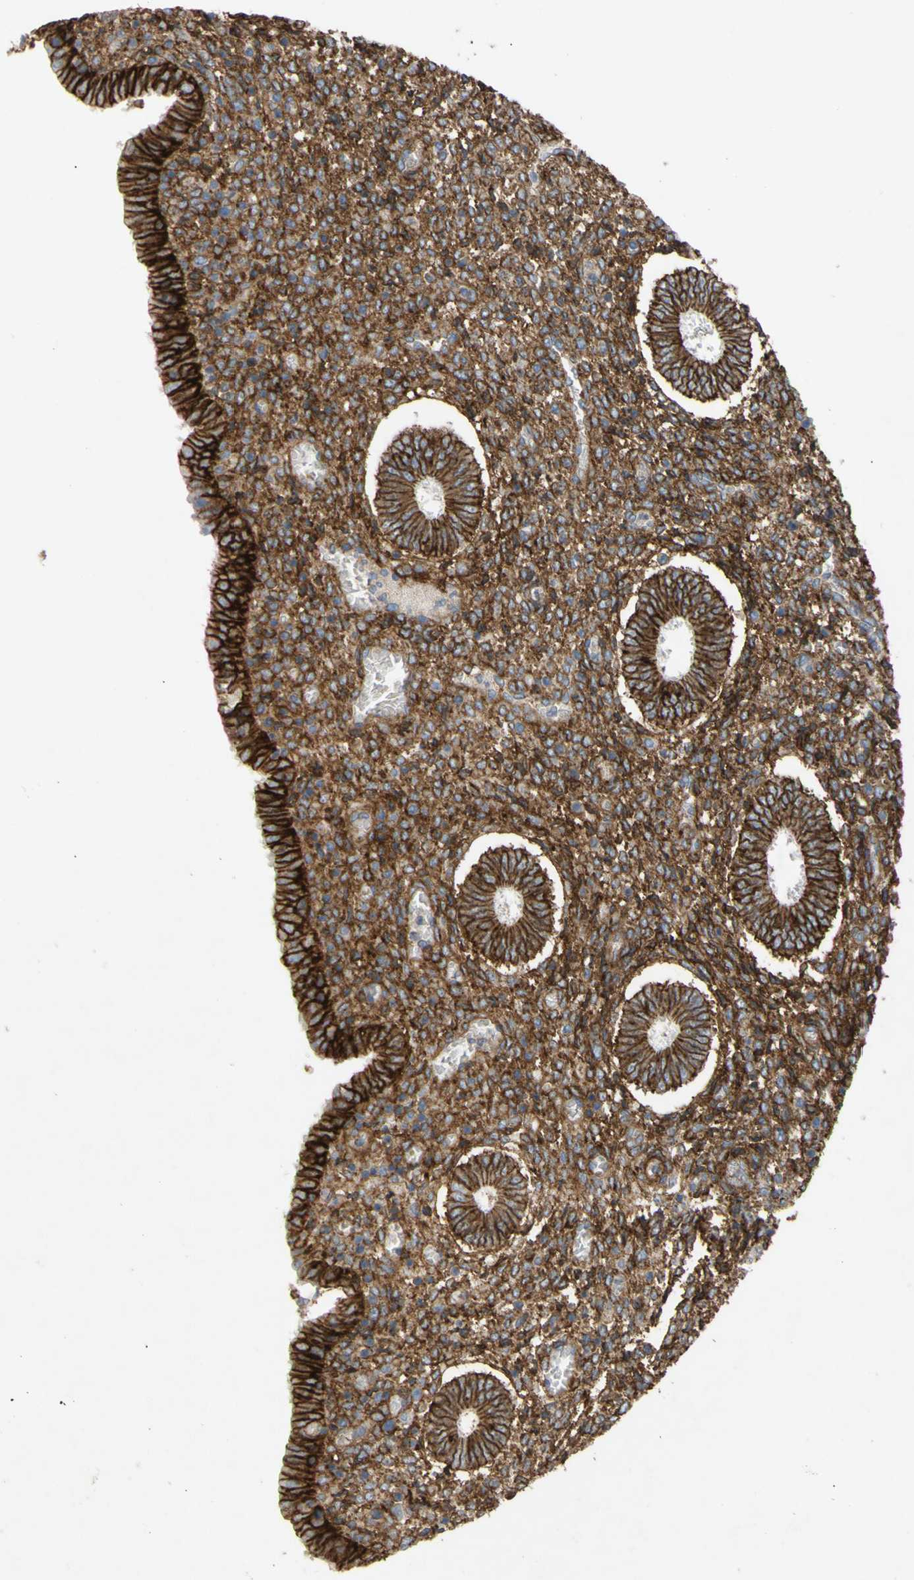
{"staining": {"intensity": "moderate", "quantity": ">75%", "location": "cytoplasmic/membranous"}, "tissue": "endometrium", "cell_type": "Cells in endometrial stroma", "image_type": "normal", "snomed": [{"axis": "morphology", "description": "Normal tissue, NOS"}, {"axis": "topography", "description": "Endometrium"}], "caption": "About >75% of cells in endometrial stroma in benign endometrium show moderate cytoplasmic/membranous protein positivity as visualized by brown immunohistochemical staining.", "gene": "ATP2A3", "patient": {"sex": "female", "age": 35}}